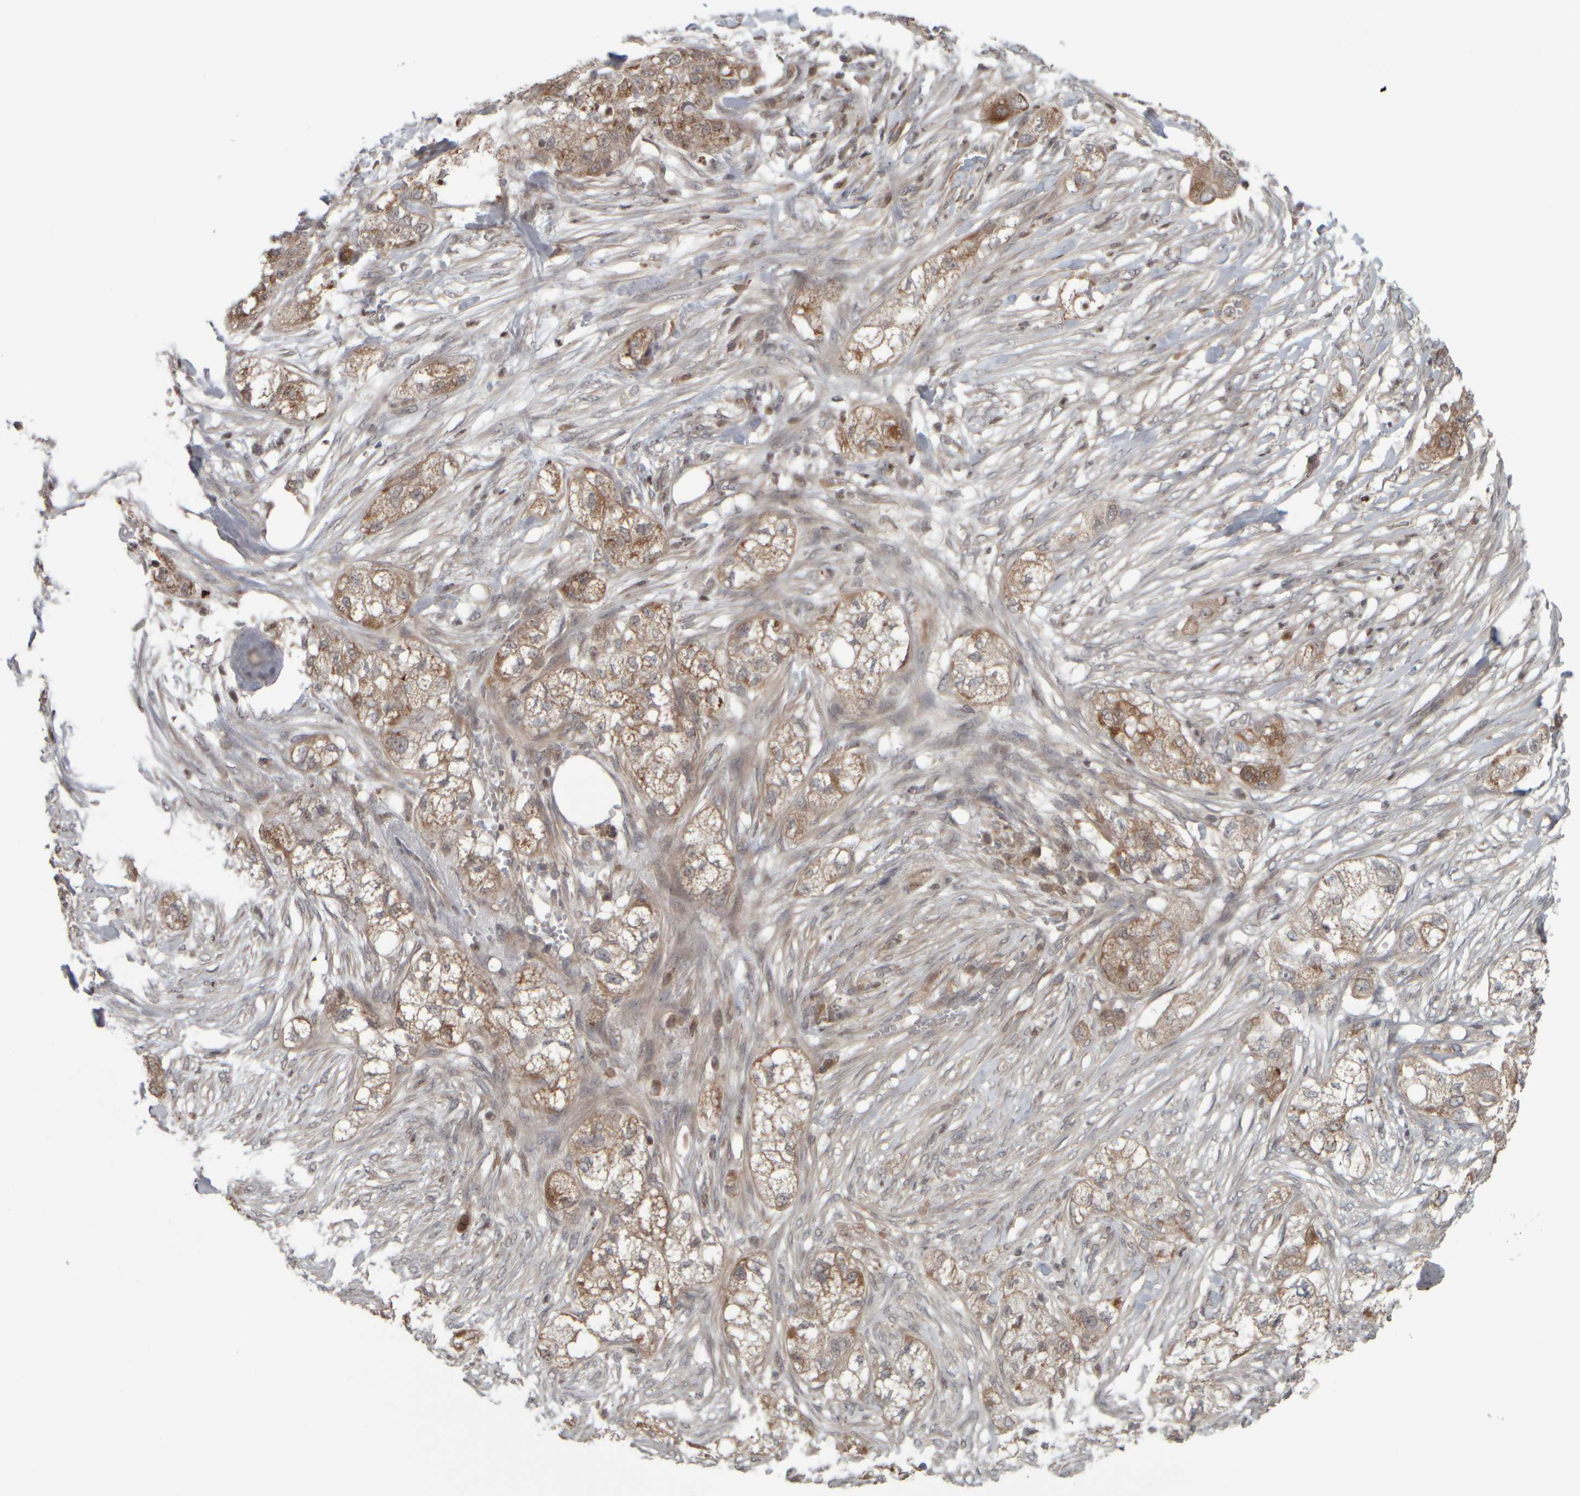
{"staining": {"intensity": "moderate", "quantity": ">75%", "location": "cytoplasmic/membranous"}, "tissue": "pancreatic cancer", "cell_type": "Tumor cells", "image_type": "cancer", "snomed": [{"axis": "morphology", "description": "Adenocarcinoma, NOS"}, {"axis": "topography", "description": "Pancreas"}], "caption": "Immunohistochemical staining of pancreatic adenocarcinoma reveals moderate cytoplasmic/membranous protein staining in approximately >75% of tumor cells.", "gene": "CWC27", "patient": {"sex": "female", "age": 78}}